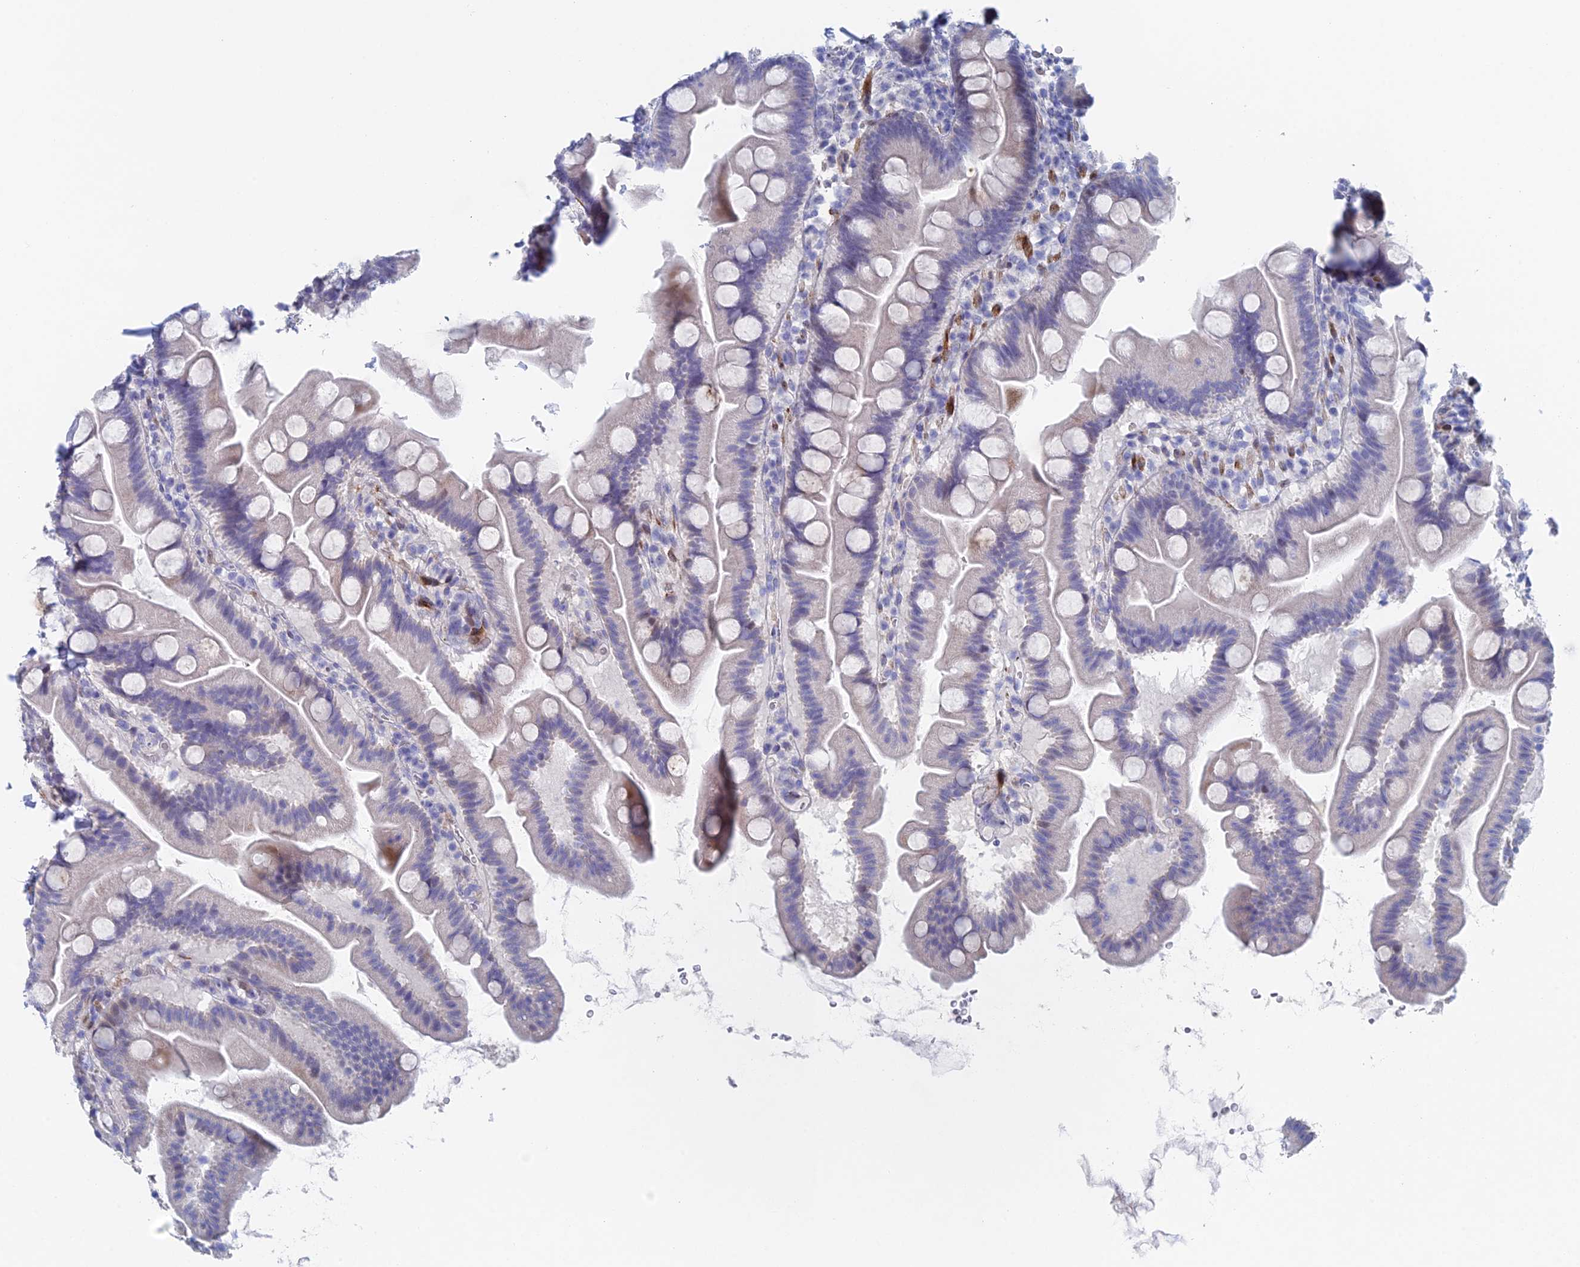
{"staining": {"intensity": "weak", "quantity": "<25%", "location": "cytoplasmic/membranous"}, "tissue": "small intestine", "cell_type": "Glandular cells", "image_type": "normal", "snomed": [{"axis": "morphology", "description": "Normal tissue, NOS"}, {"axis": "topography", "description": "Small intestine"}], "caption": "IHC histopathology image of benign small intestine: human small intestine stained with DAB (3,3'-diaminobenzidine) demonstrates no significant protein staining in glandular cells.", "gene": "DRGX", "patient": {"sex": "female", "age": 68}}